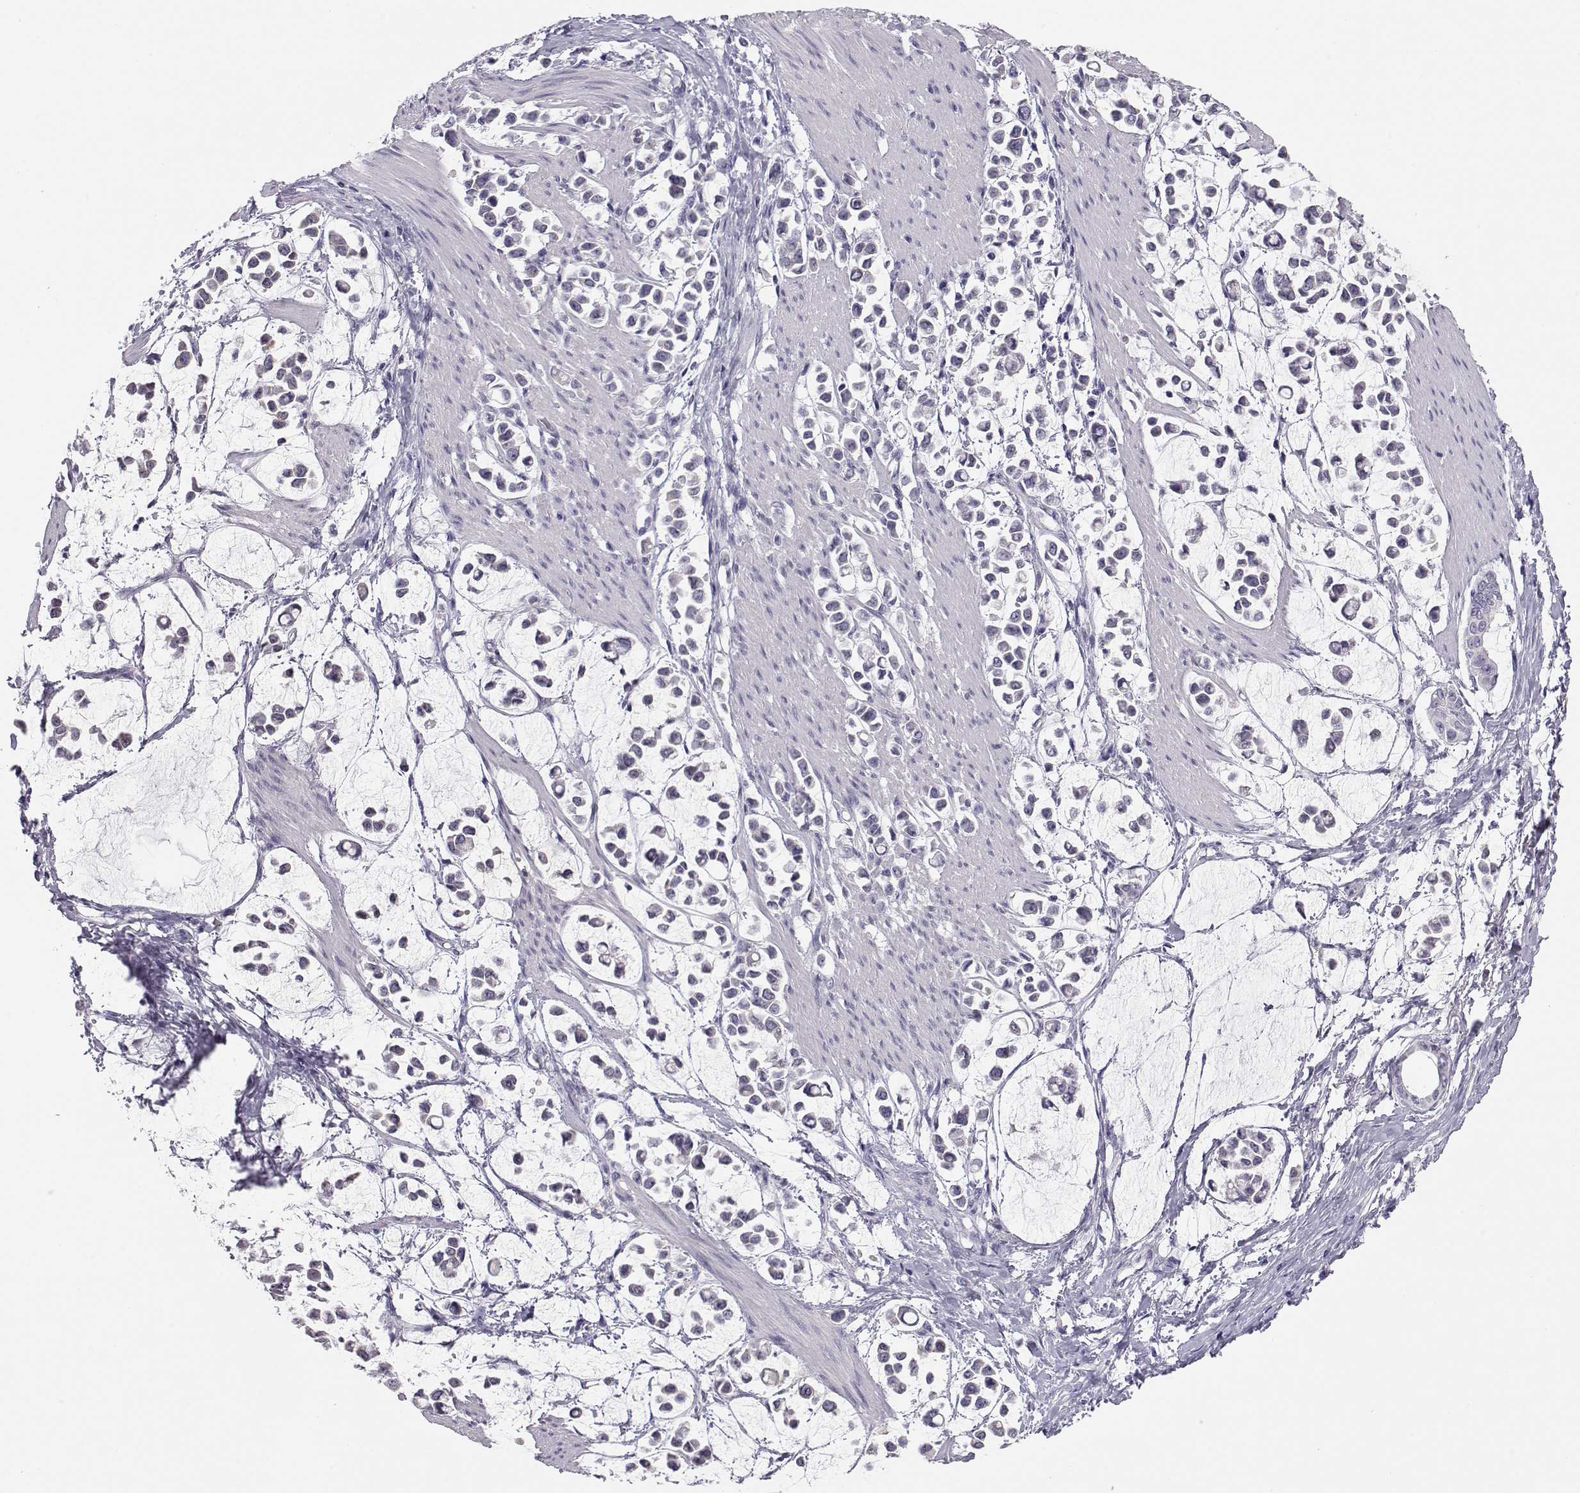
{"staining": {"intensity": "negative", "quantity": "none", "location": "none"}, "tissue": "stomach cancer", "cell_type": "Tumor cells", "image_type": "cancer", "snomed": [{"axis": "morphology", "description": "Adenocarcinoma, NOS"}, {"axis": "topography", "description": "Stomach"}], "caption": "The image reveals no significant staining in tumor cells of stomach adenocarcinoma.", "gene": "KCNMB4", "patient": {"sex": "male", "age": 82}}